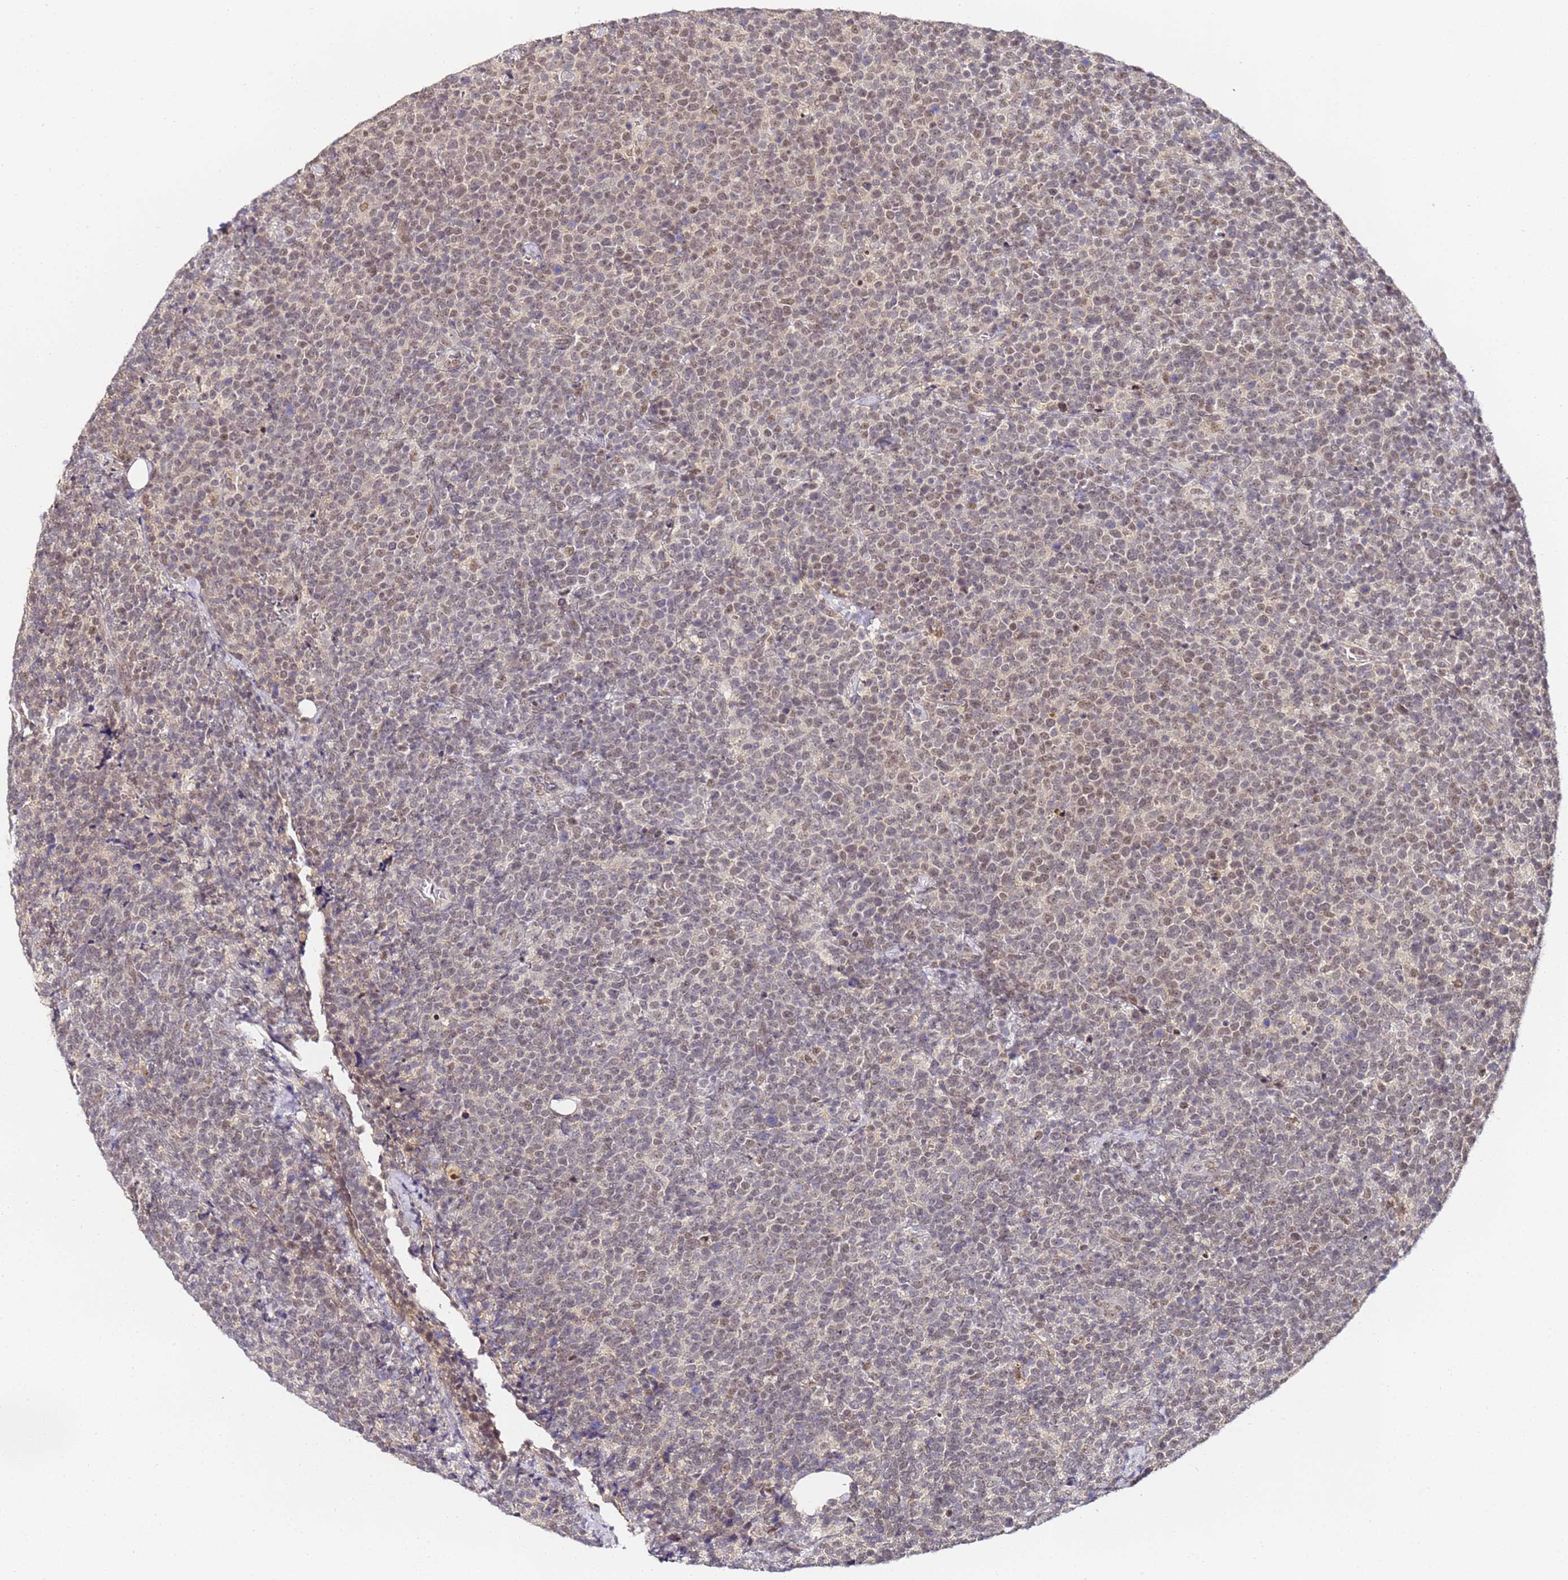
{"staining": {"intensity": "weak", "quantity": "25%-75%", "location": "nuclear"}, "tissue": "lymphoma", "cell_type": "Tumor cells", "image_type": "cancer", "snomed": [{"axis": "morphology", "description": "Malignant lymphoma, non-Hodgkin's type, High grade"}, {"axis": "topography", "description": "Lymph node"}], "caption": "Immunohistochemistry (IHC) (DAB (3,3'-diaminobenzidine)) staining of human lymphoma demonstrates weak nuclear protein positivity in approximately 25%-75% of tumor cells.", "gene": "LSM3", "patient": {"sex": "male", "age": 61}}